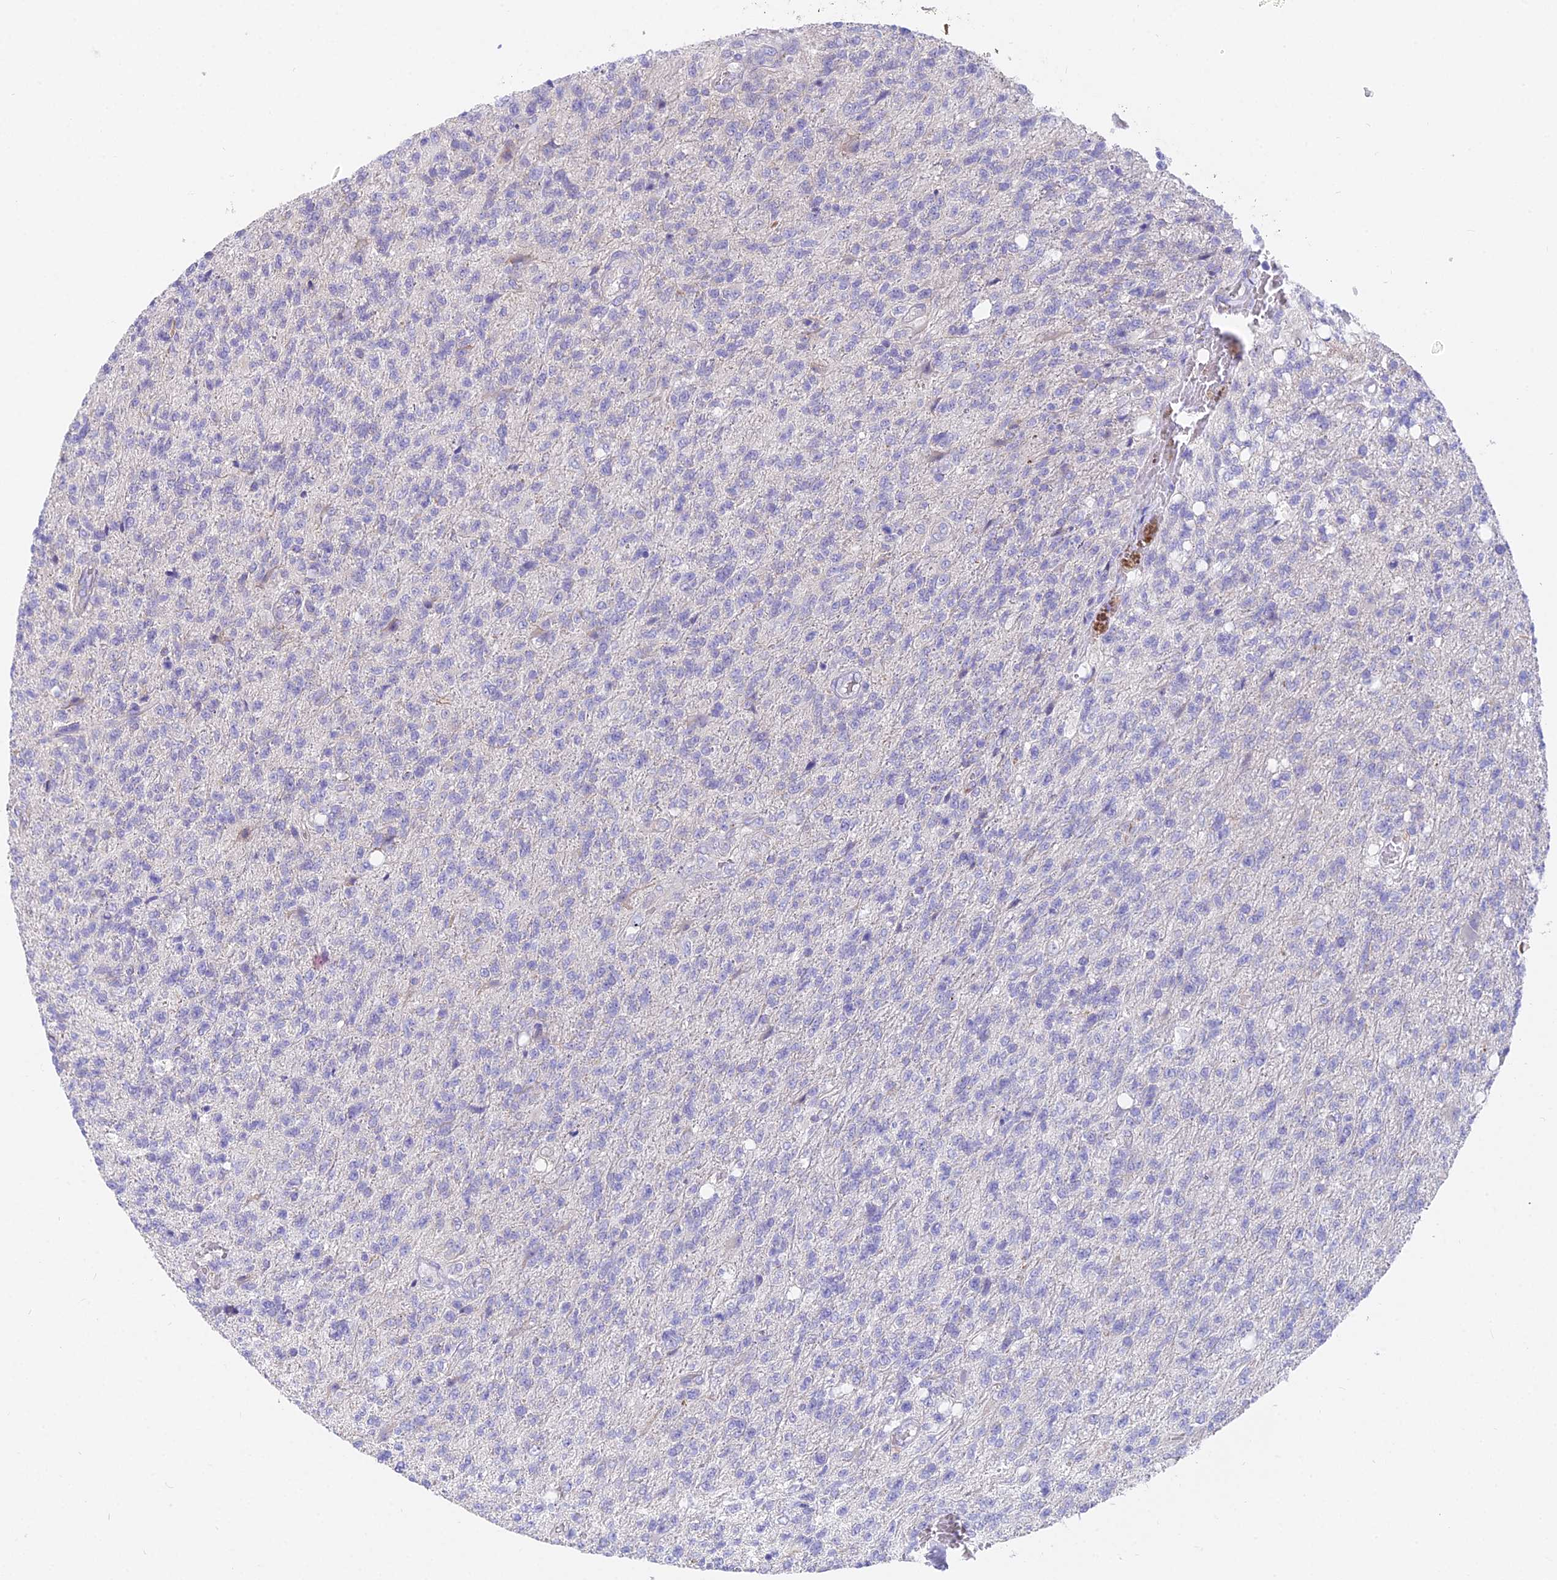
{"staining": {"intensity": "negative", "quantity": "none", "location": "none"}, "tissue": "glioma", "cell_type": "Tumor cells", "image_type": "cancer", "snomed": [{"axis": "morphology", "description": "Glioma, malignant, High grade"}, {"axis": "topography", "description": "Brain"}], "caption": "A high-resolution micrograph shows immunohistochemistry staining of malignant glioma (high-grade), which displays no significant expression in tumor cells. The staining was performed using DAB (3,3'-diaminobenzidine) to visualize the protein expression in brown, while the nuclei were stained in blue with hematoxylin (Magnification: 20x).", "gene": "FAM168B", "patient": {"sex": "male", "age": 56}}